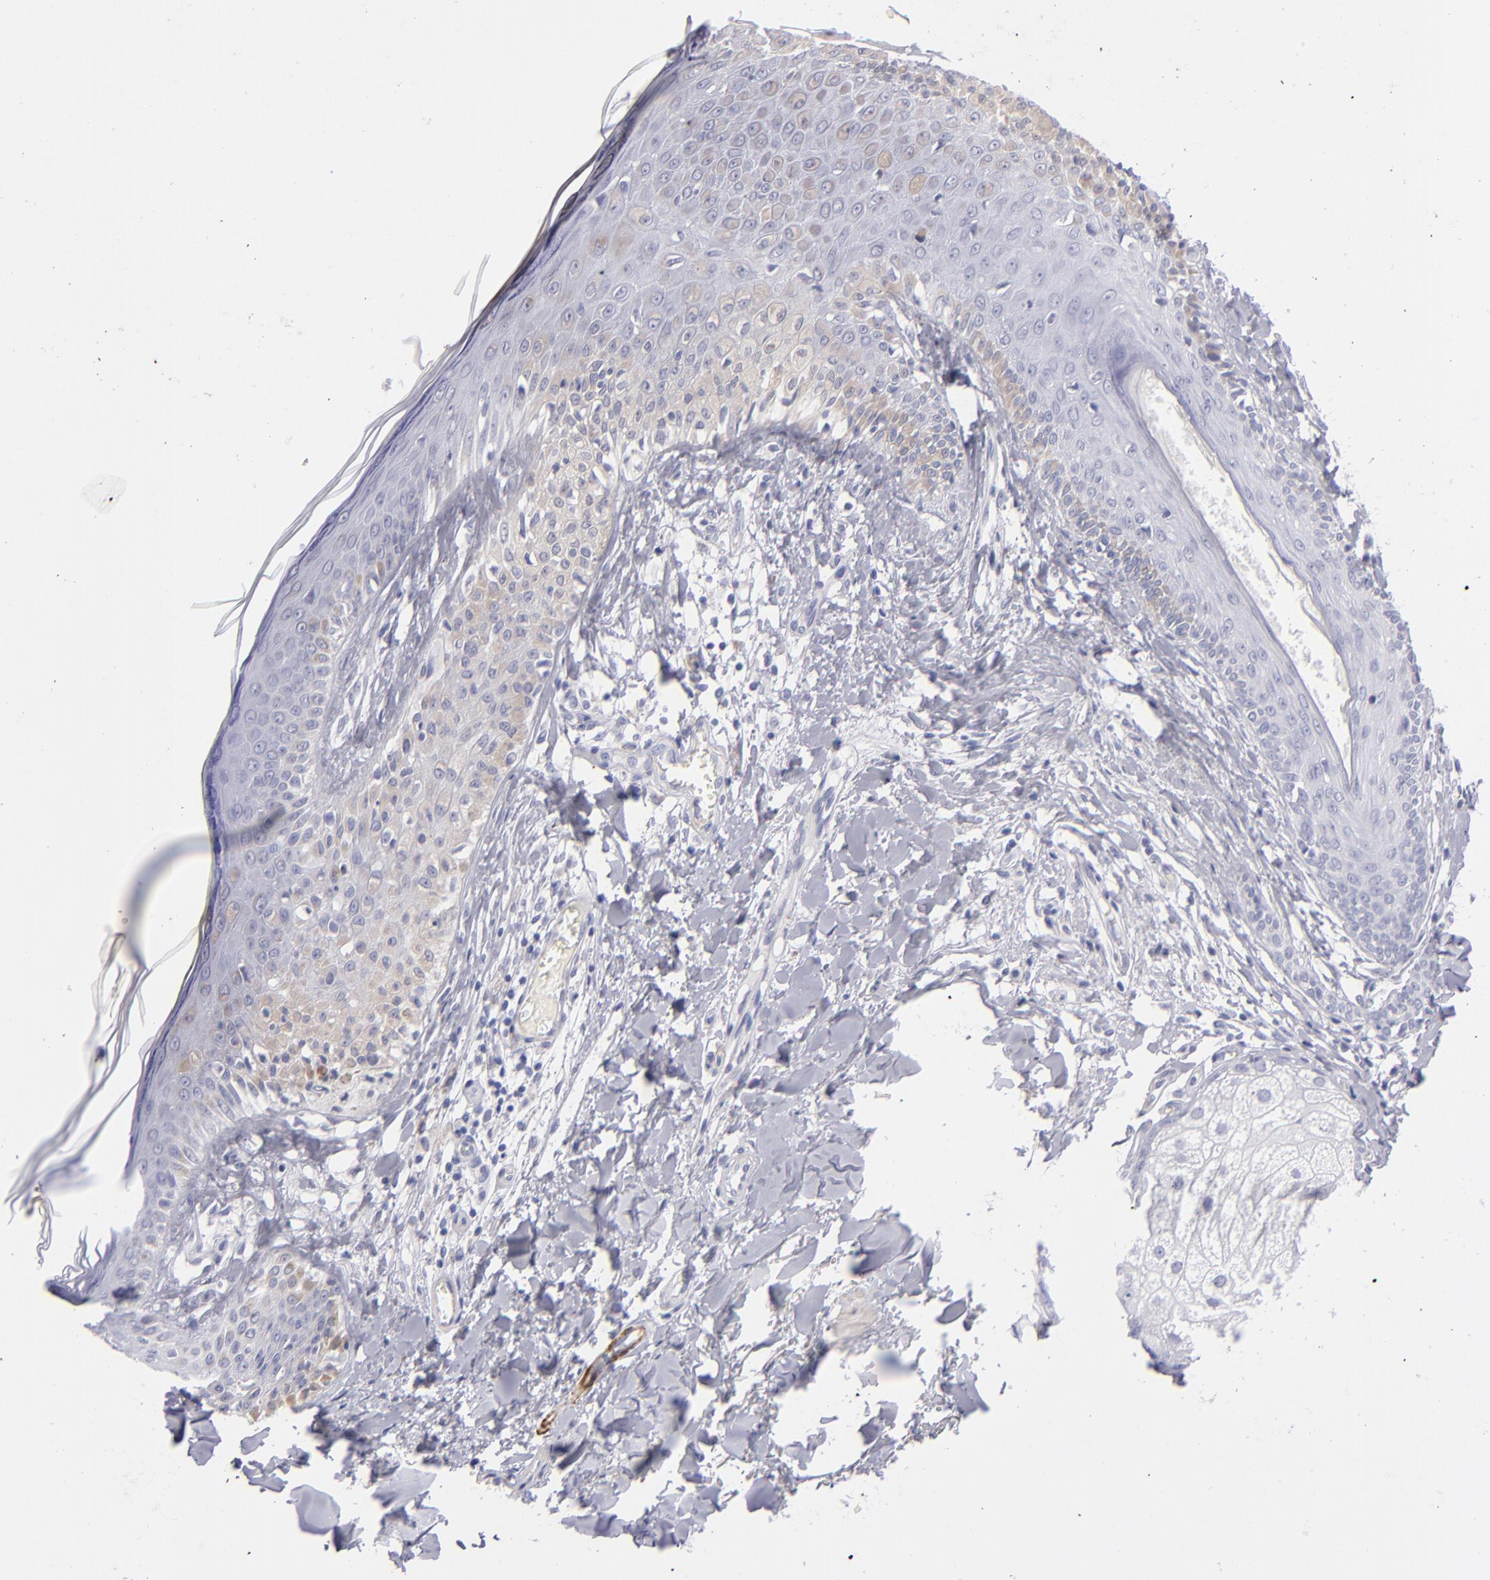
{"staining": {"intensity": "negative", "quantity": "none", "location": "none"}, "tissue": "melanoma", "cell_type": "Tumor cells", "image_type": "cancer", "snomed": [{"axis": "morphology", "description": "Malignant melanoma, NOS"}, {"axis": "topography", "description": "Skin"}], "caption": "Melanoma stained for a protein using immunohistochemistry (IHC) reveals no staining tumor cells.", "gene": "MYH11", "patient": {"sex": "female", "age": 82}}